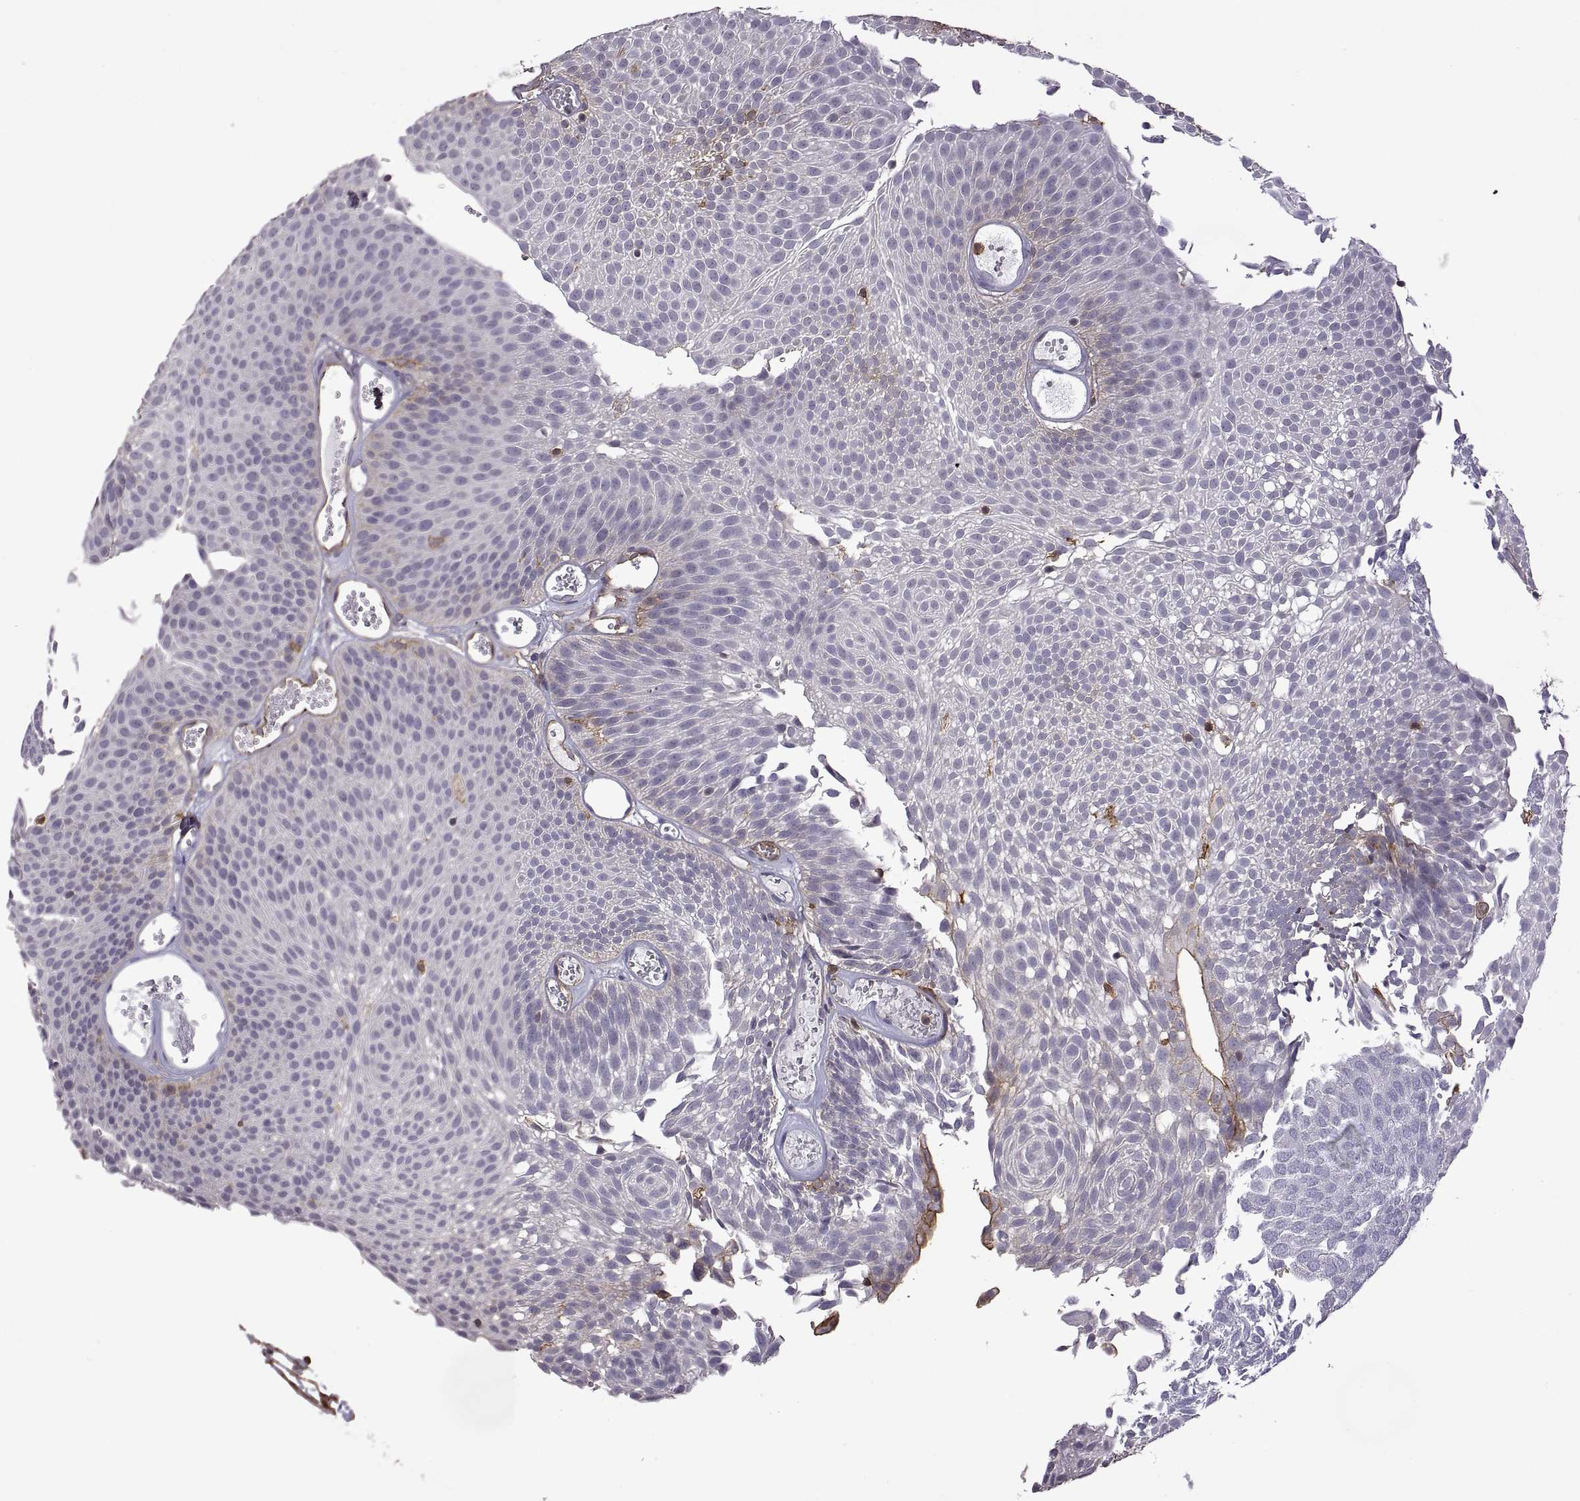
{"staining": {"intensity": "negative", "quantity": "none", "location": "none"}, "tissue": "urothelial cancer", "cell_type": "Tumor cells", "image_type": "cancer", "snomed": [{"axis": "morphology", "description": "Urothelial carcinoma, Low grade"}, {"axis": "topography", "description": "Urinary bladder"}], "caption": "The immunohistochemistry (IHC) image has no significant expression in tumor cells of low-grade urothelial carcinoma tissue.", "gene": "S100A10", "patient": {"sex": "male", "age": 52}}